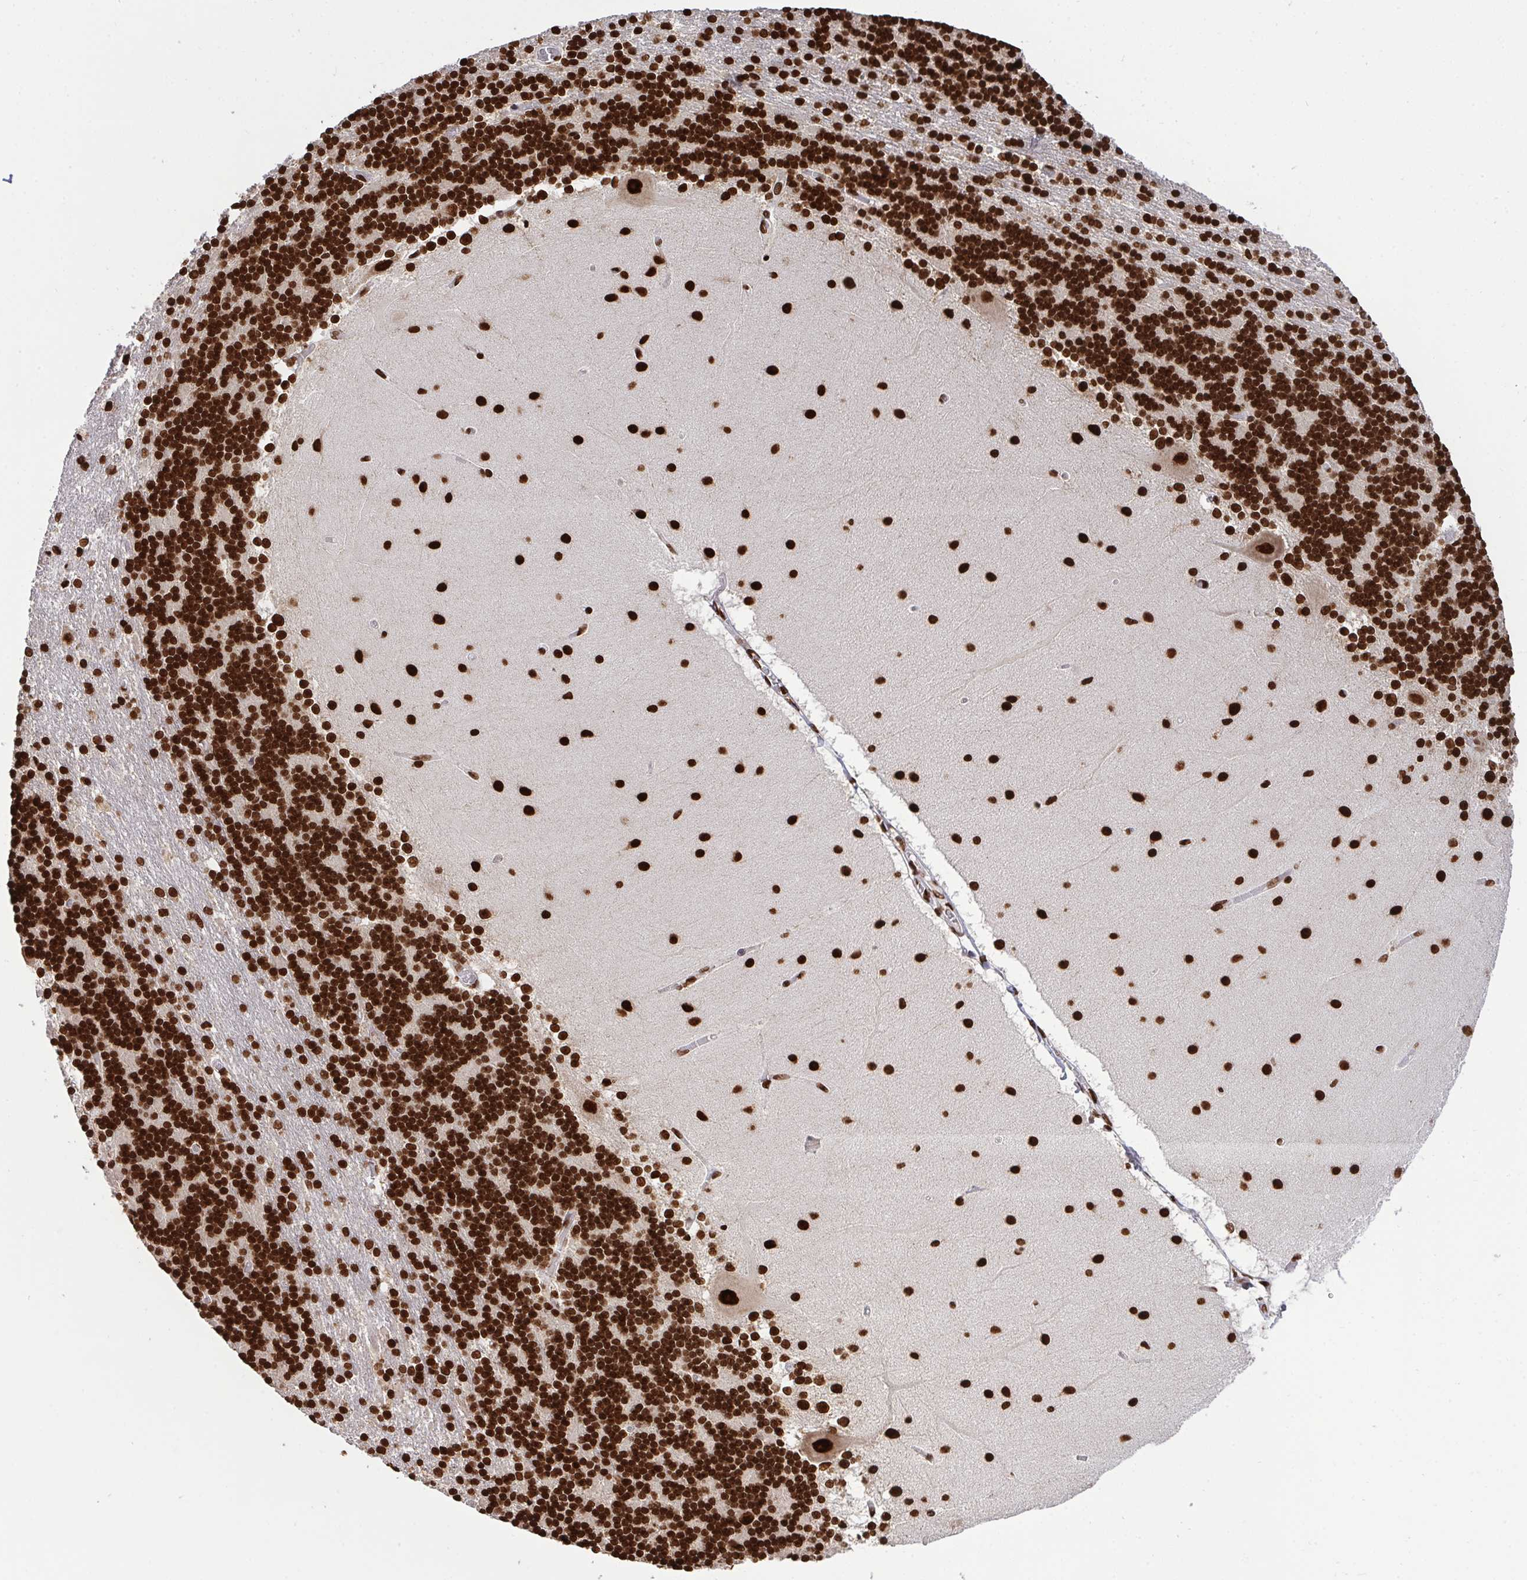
{"staining": {"intensity": "strong", "quantity": ">75%", "location": "nuclear"}, "tissue": "cerebellum", "cell_type": "Cells in granular layer", "image_type": "normal", "snomed": [{"axis": "morphology", "description": "Normal tissue, NOS"}, {"axis": "topography", "description": "Cerebellum"}], "caption": "Cerebellum stained with immunohistochemistry (IHC) reveals strong nuclear positivity in about >75% of cells in granular layer. The staining is performed using DAB (3,3'-diaminobenzidine) brown chromogen to label protein expression. The nuclei are counter-stained blue using hematoxylin.", "gene": "ENSG00000268083", "patient": {"sex": "female", "age": 54}}